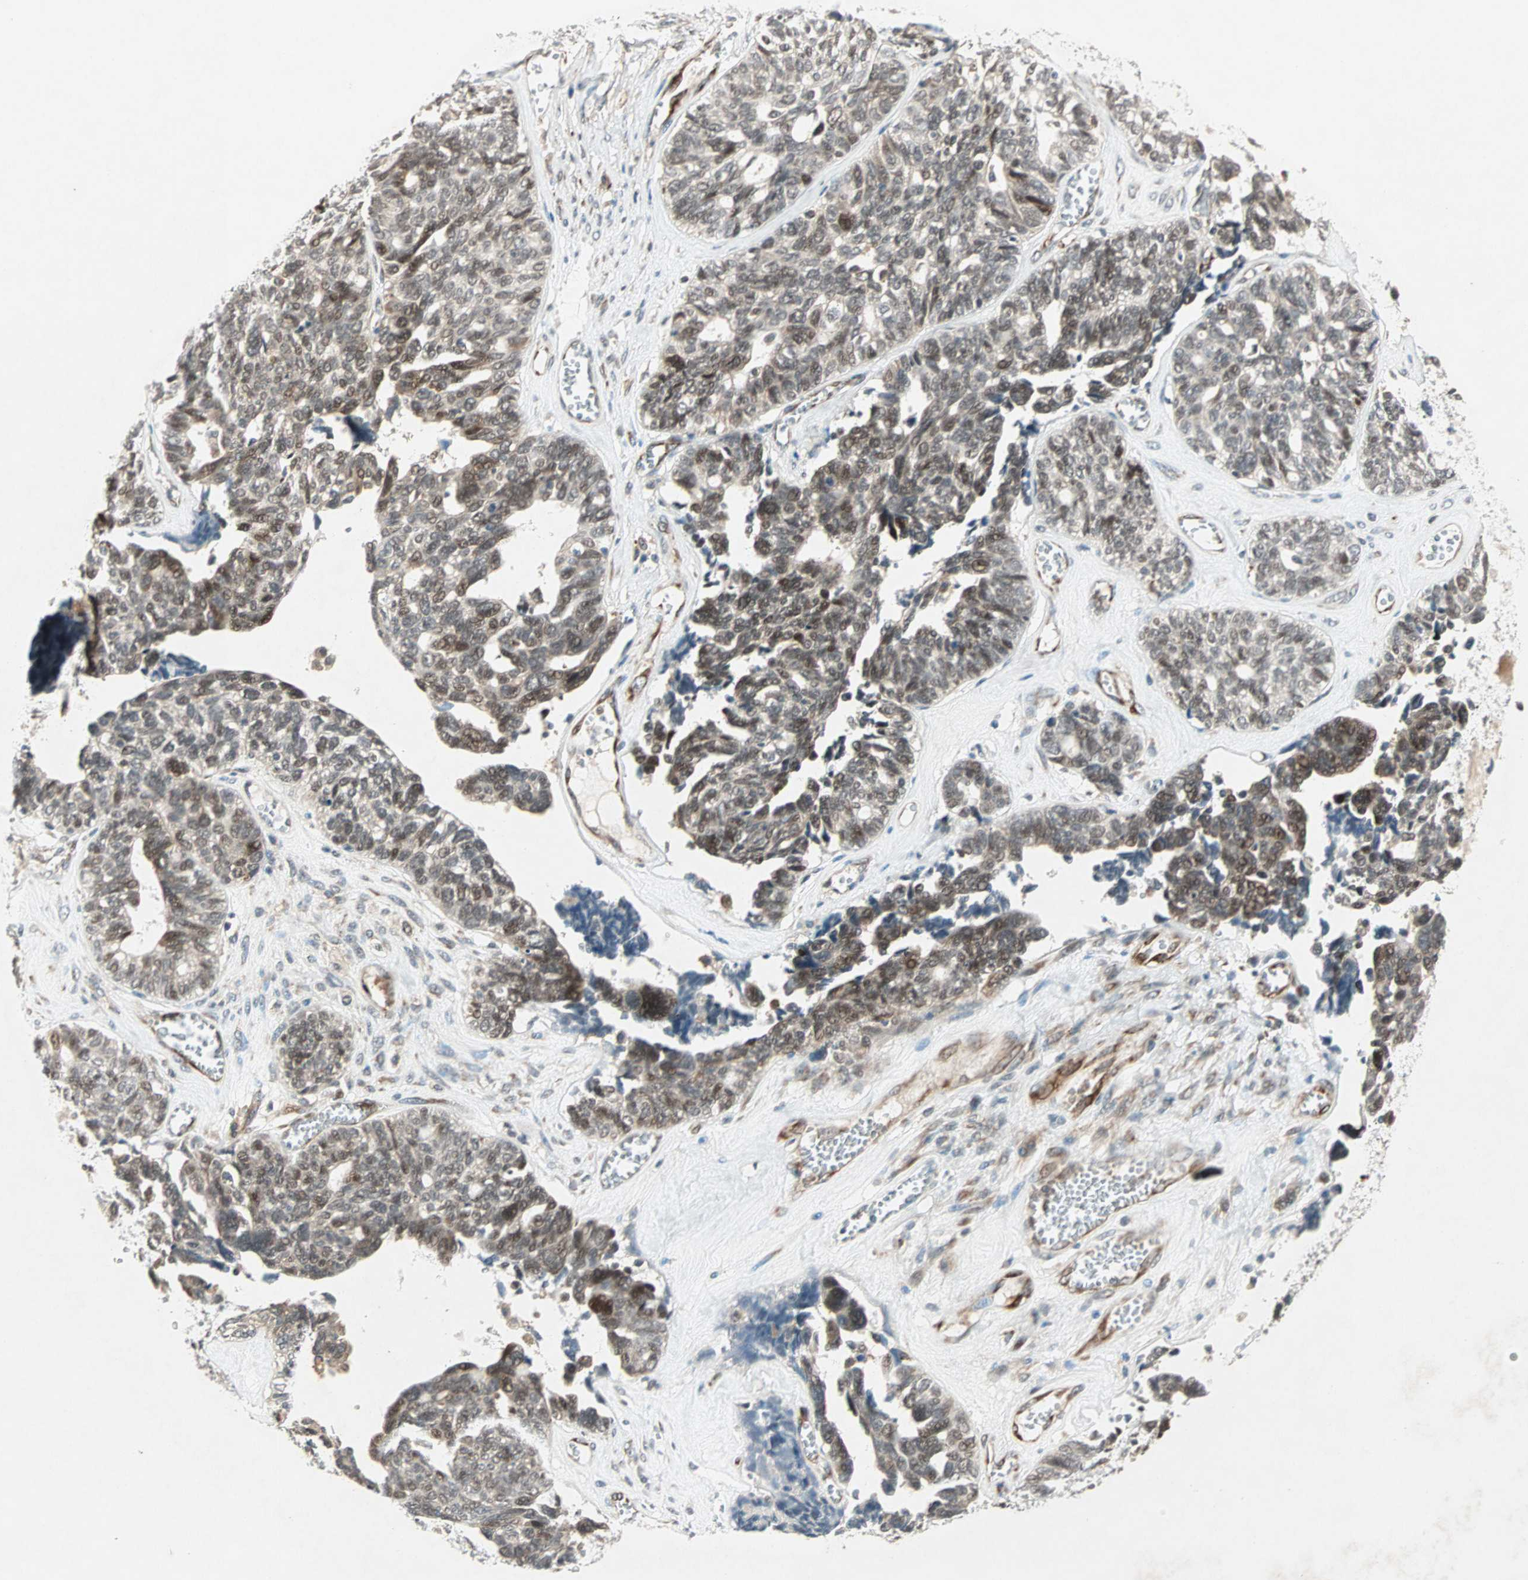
{"staining": {"intensity": "moderate", "quantity": ">75%", "location": "cytoplasmic/membranous,nuclear"}, "tissue": "ovarian cancer", "cell_type": "Tumor cells", "image_type": "cancer", "snomed": [{"axis": "morphology", "description": "Cystadenocarcinoma, serous, NOS"}, {"axis": "topography", "description": "Ovary"}], "caption": "IHC micrograph of human ovarian cancer stained for a protein (brown), which shows medium levels of moderate cytoplasmic/membranous and nuclear expression in approximately >75% of tumor cells.", "gene": "ZNF37A", "patient": {"sex": "female", "age": 79}}